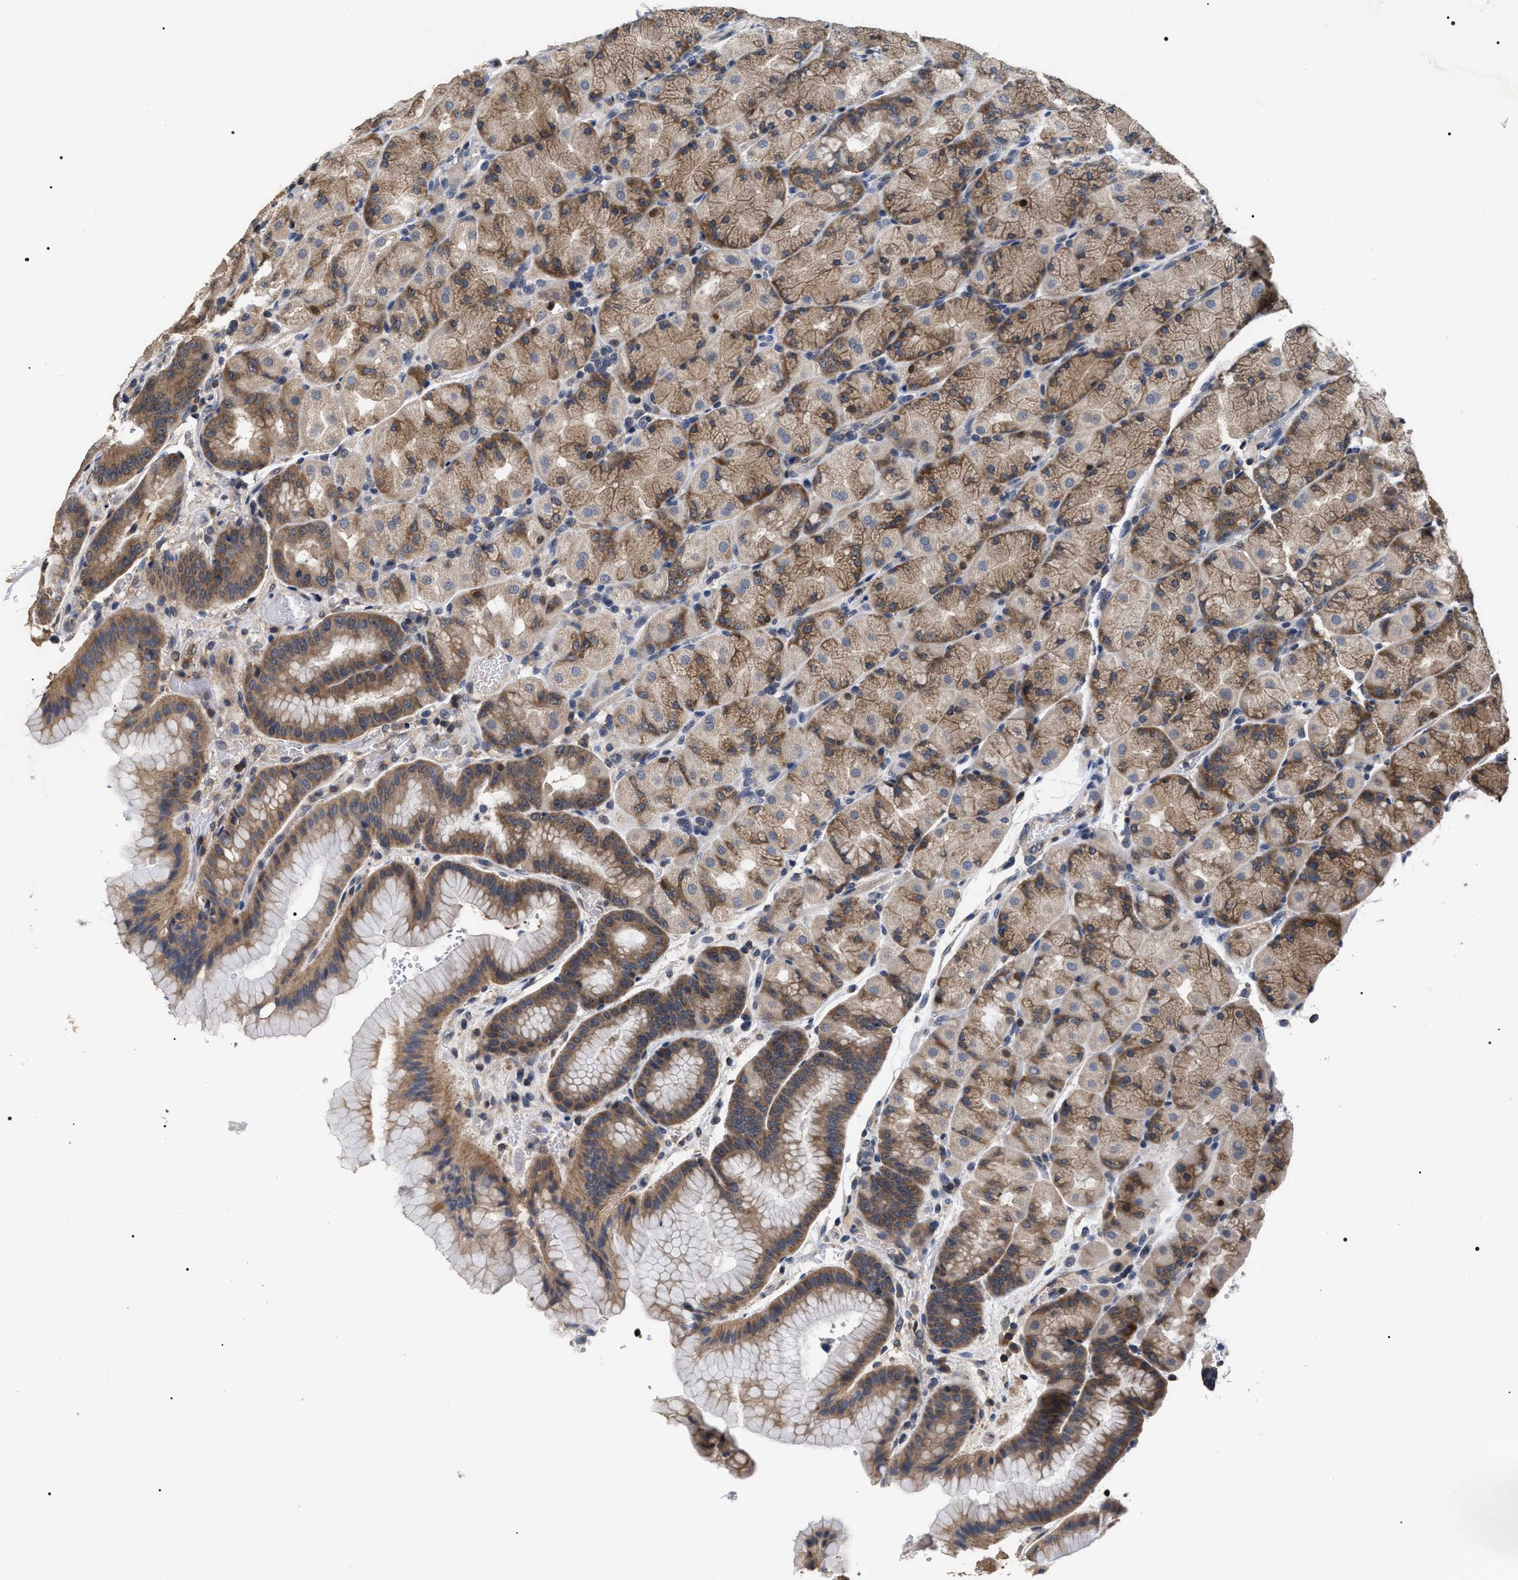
{"staining": {"intensity": "moderate", "quantity": ">75%", "location": "cytoplasmic/membranous"}, "tissue": "stomach", "cell_type": "Glandular cells", "image_type": "normal", "snomed": [{"axis": "morphology", "description": "Normal tissue, NOS"}, {"axis": "morphology", "description": "Carcinoid, malignant, NOS"}, {"axis": "topography", "description": "Stomach, upper"}], "caption": "IHC (DAB (3,3'-diaminobenzidine)) staining of normal human stomach shows moderate cytoplasmic/membranous protein expression in about >75% of glandular cells.", "gene": "UPF3A", "patient": {"sex": "male", "age": 39}}